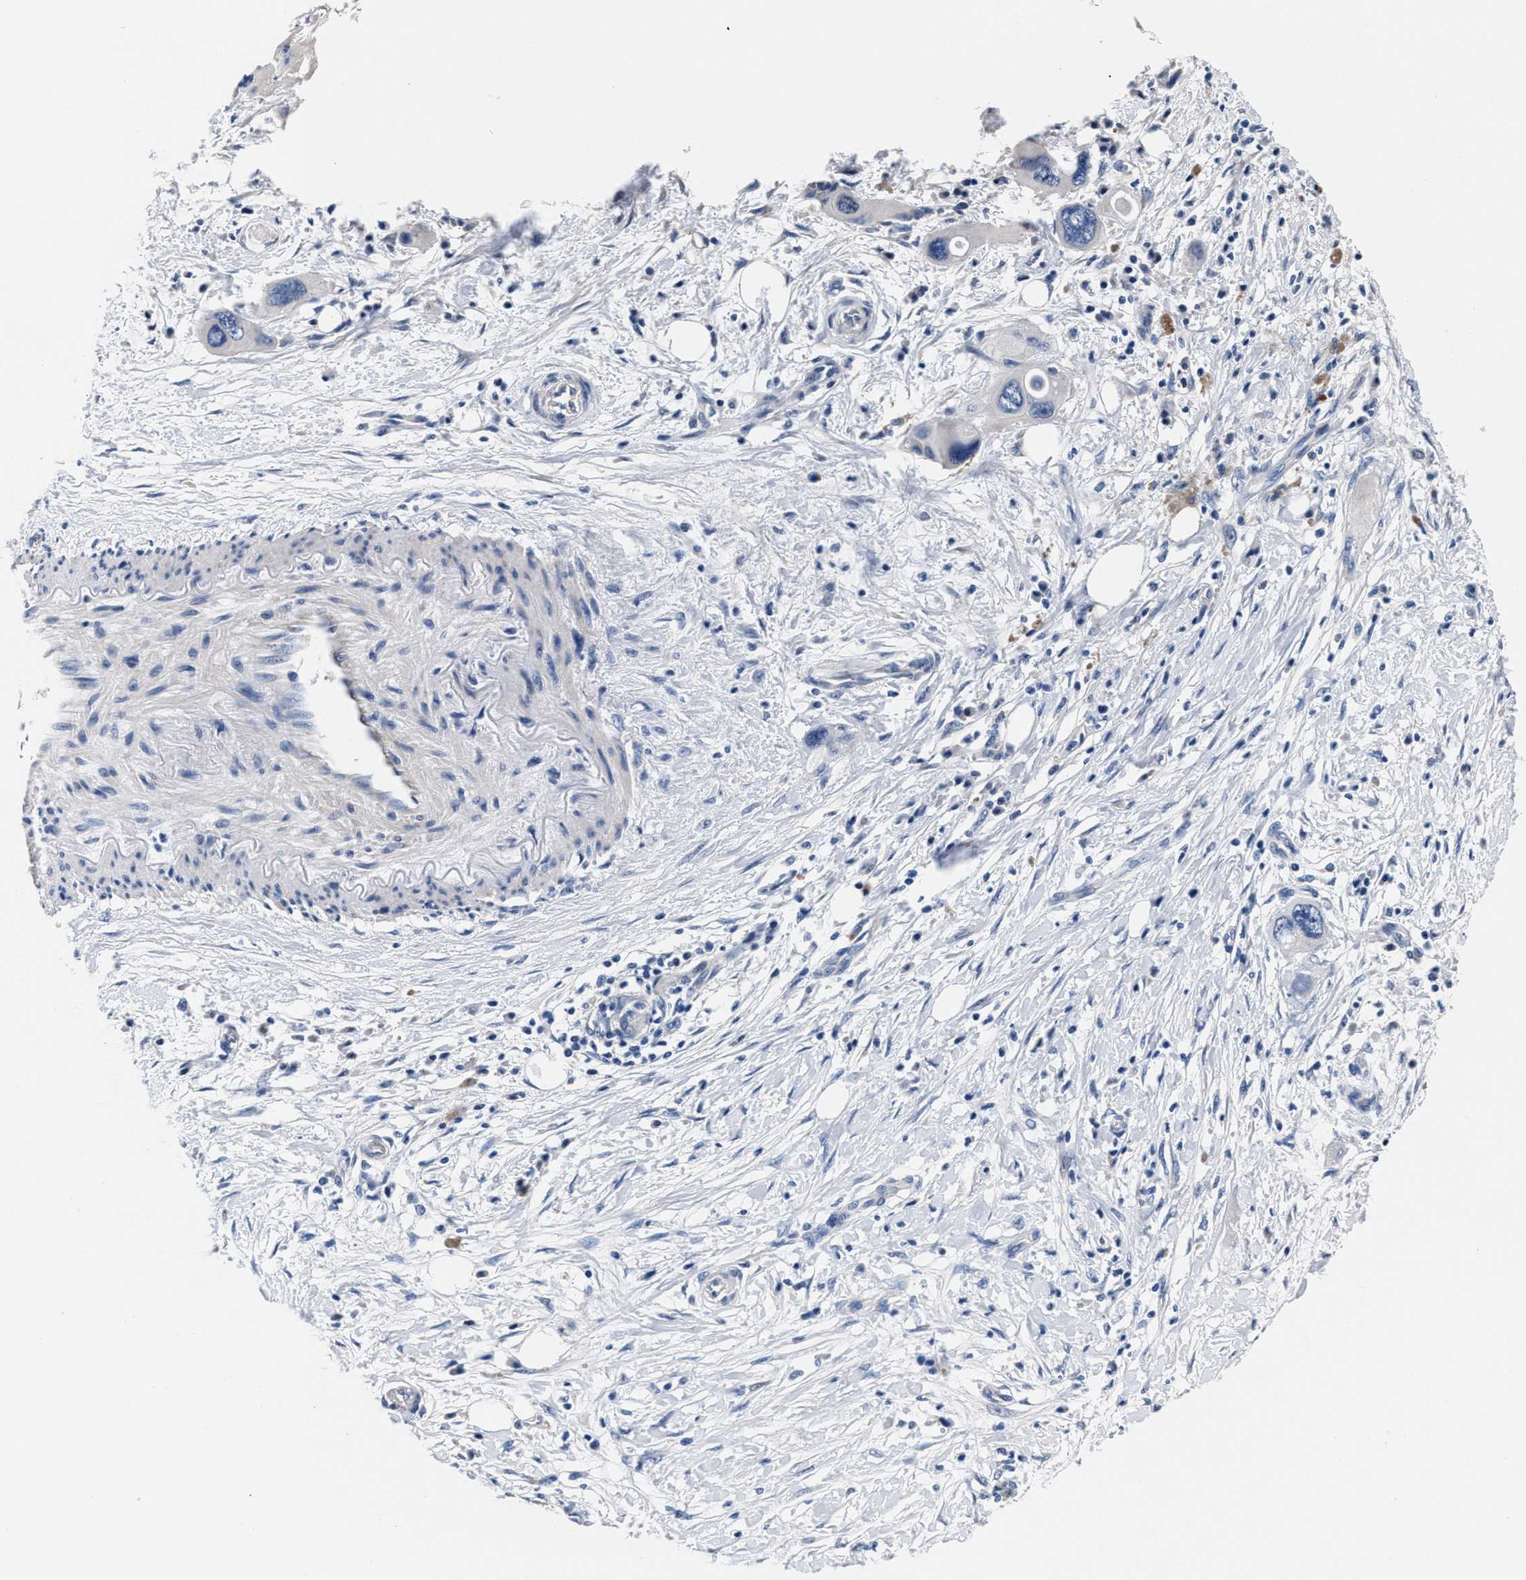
{"staining": {"intensity": "negative", "quantity": "none", "location": "none"}, "tissue": "pancreatic cancer", "cell_type": "Tumor cells", "image_type": "cancer", "snomed": [{"axis": "morphology", "description": "Adenocarcinoma, NOS"}, {"axis": "topography", "description": "Pancreas"}], "caption": "The immunohistochemistry (IHC) image has no significant staining in tumor cells of adenocarcinoma (pancreatic) tissue.", "gene": "GSTM1", "patient": {"sex": "male", "age": 73}}